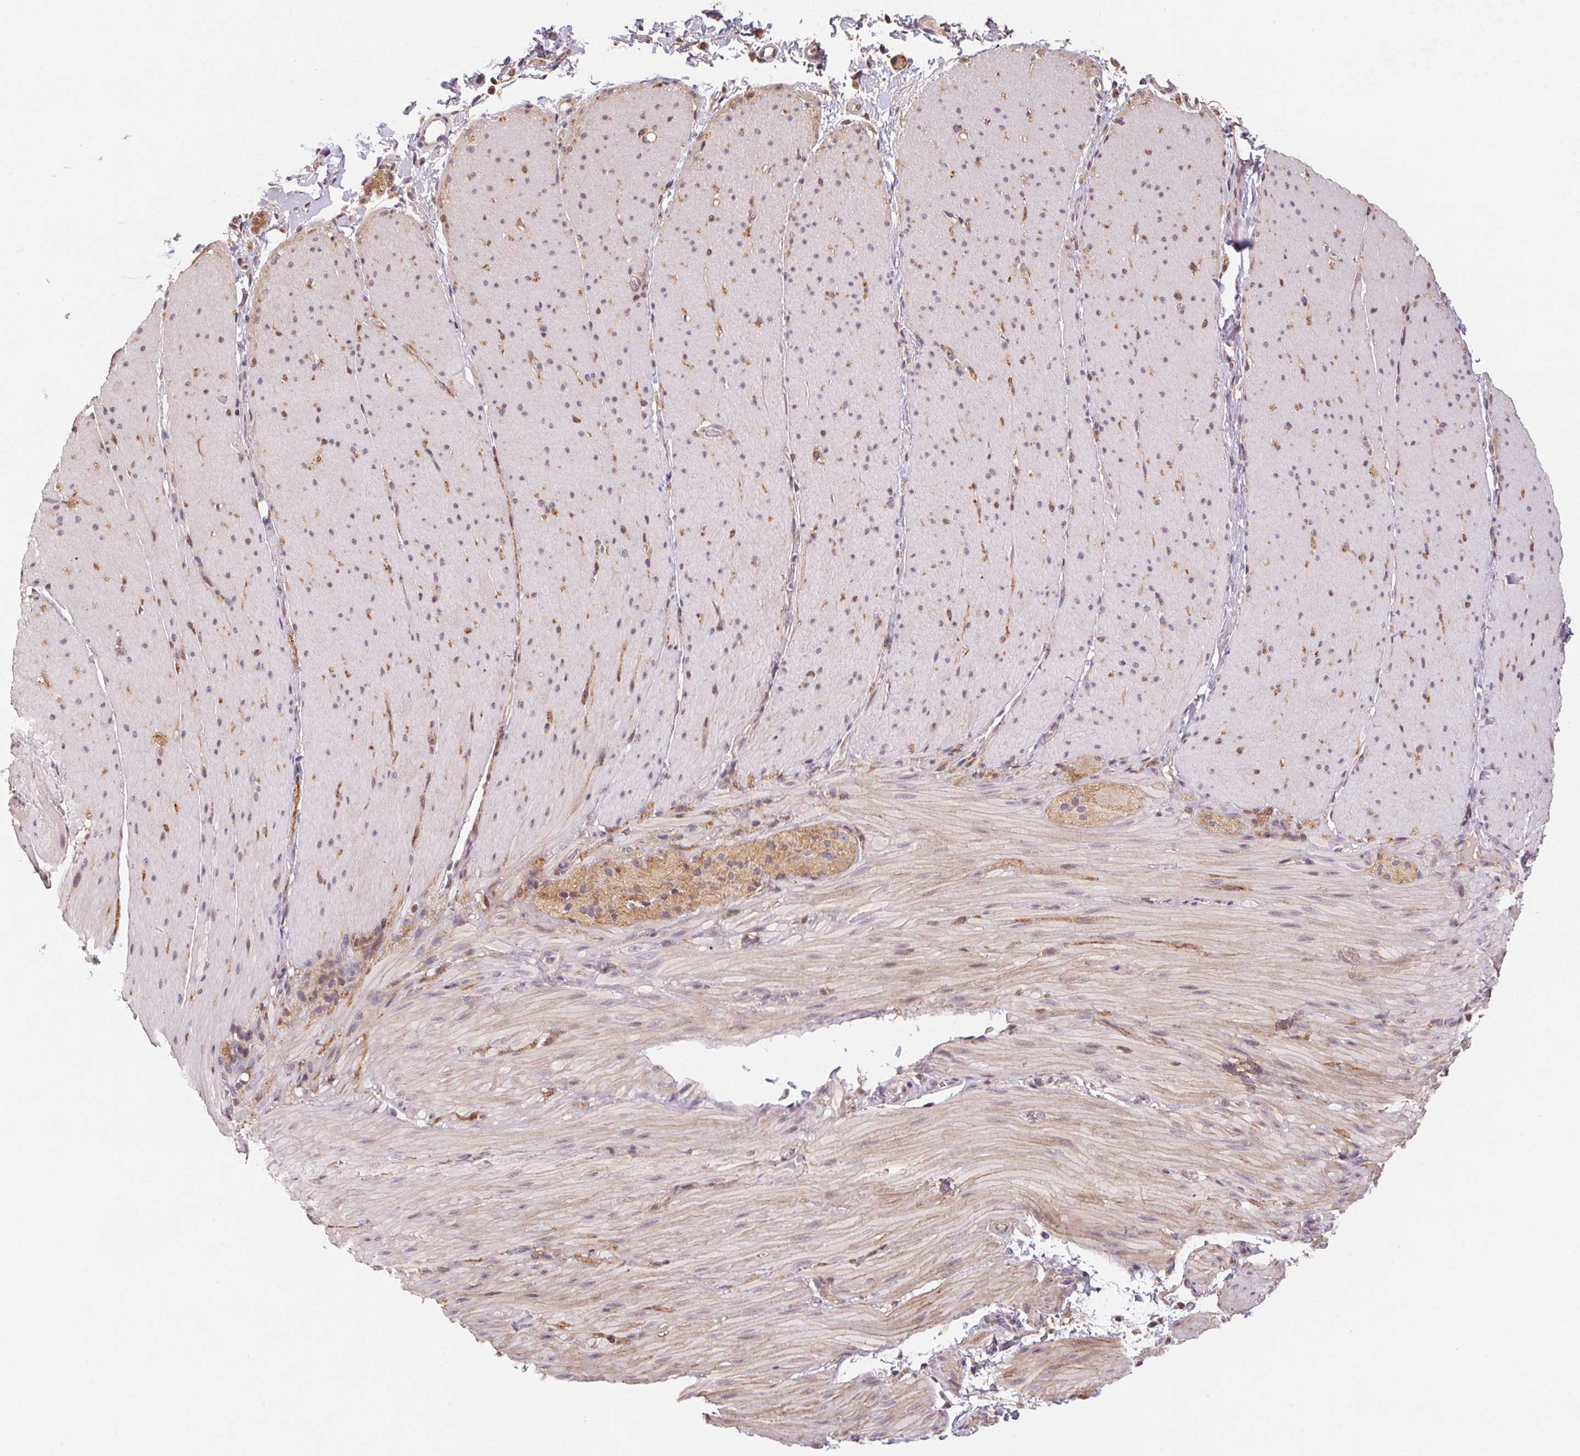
{"staining": {"intensity": "negative", "quantity": "none", "location": "none"}, "tissue": "smooth muscle", "cell_type": "Smooth muscle cells", "image_type": "normal", "snomed": [{"axis": "morphology", "description": "Normal tissue, NOS"}, {"axis": "topography", "description": "Smooth muscle"}, {"axis": "topography", "description": "Colon"}], "caption": "Smooth muscle cells are negative for brown protein staining in unremarkable smooth muscle. (Brightfield microscopy of DAB IHC at high magnification).", "gene": "SLC52A2", "patient": {"sex": "male", "age": 73}}